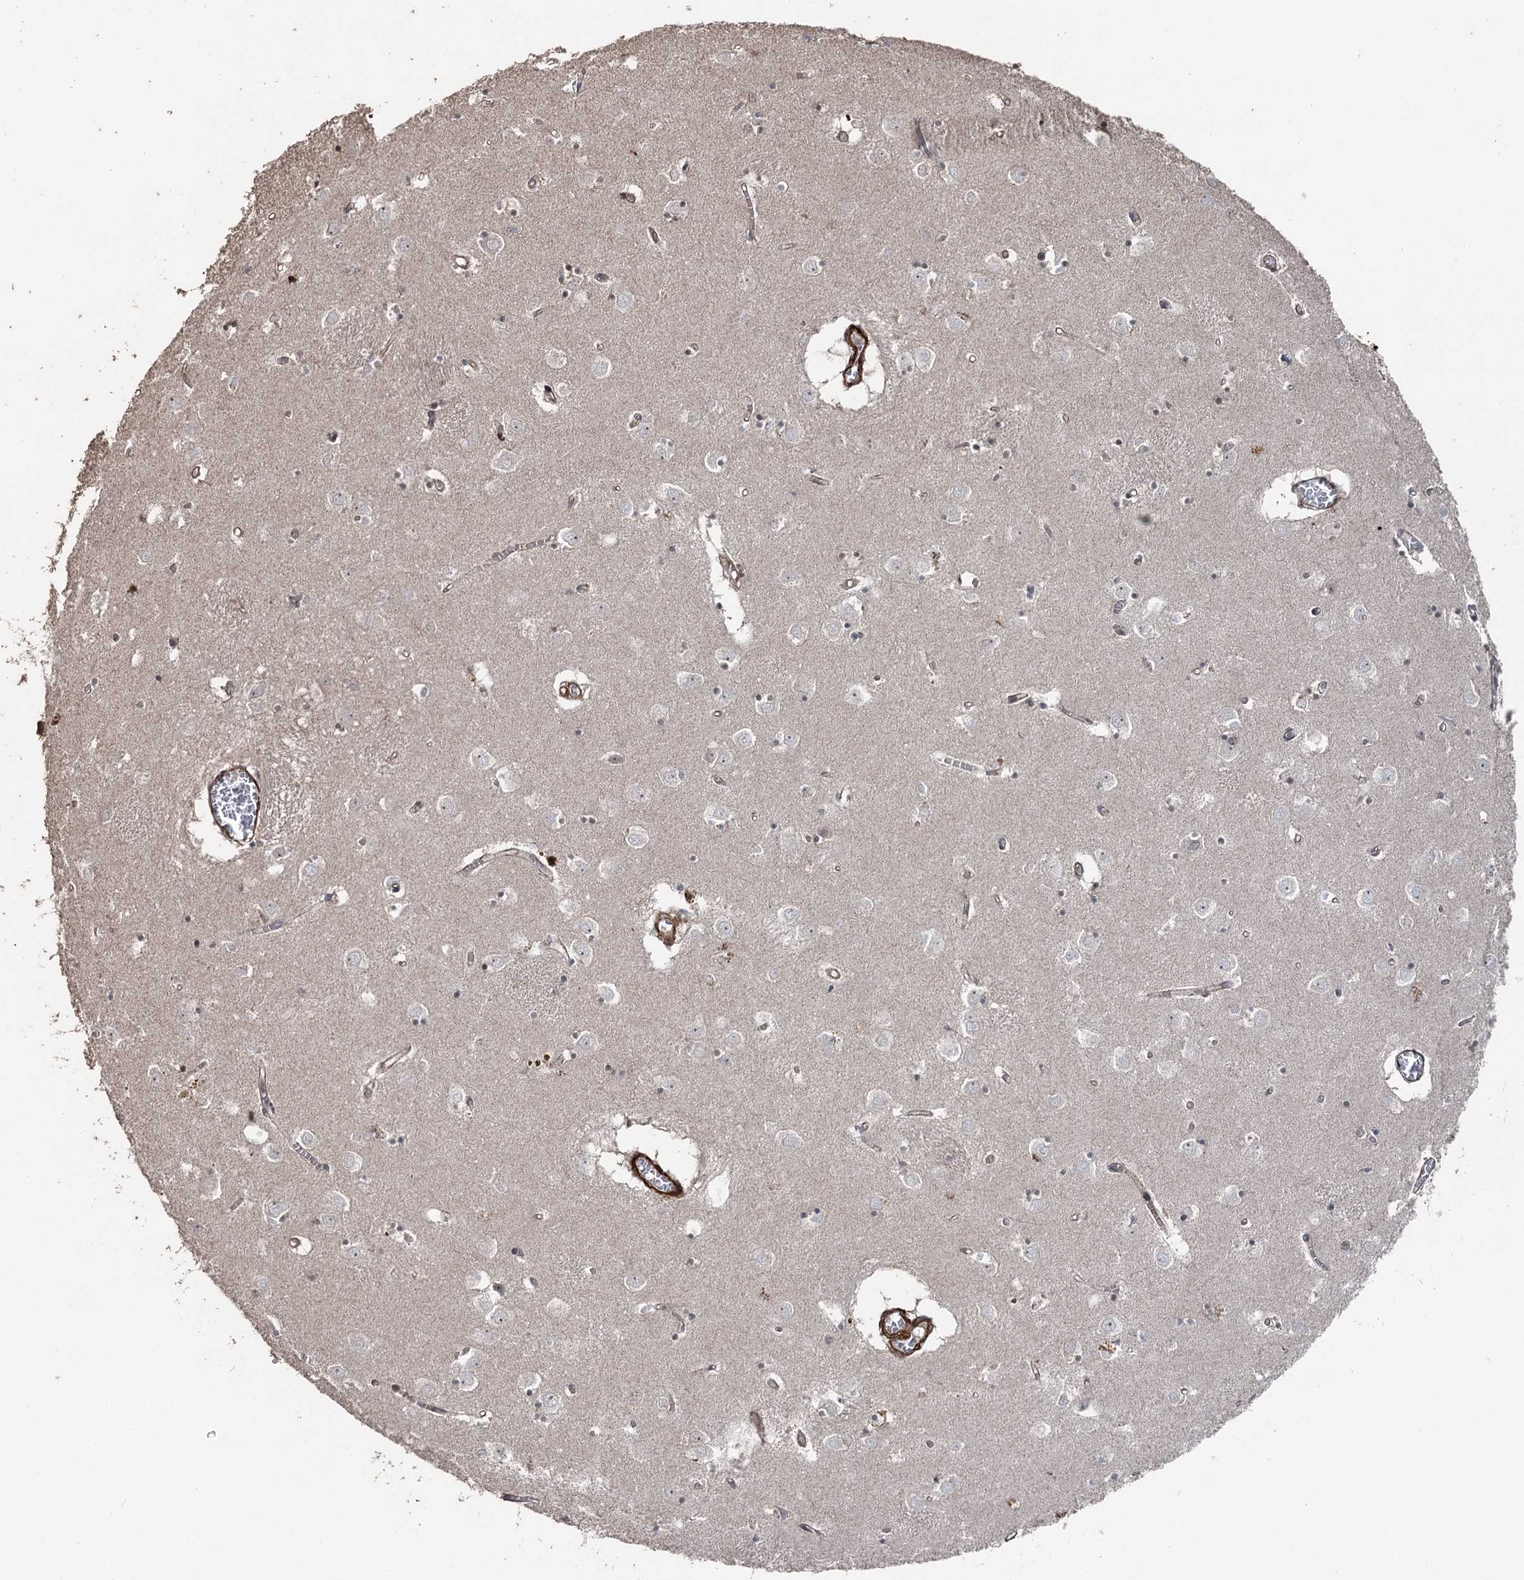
{"staining": {"intensity": "moderate", "quantity": "<25%", "location": "nuclear"}, "tissue": "caudate", "cell_type": "Glial cells", "image_type": "normal", "snomed": [{"axis": "morphology", "description": "Normal tissue, NOS"}, {"axis": "topography", "description": "Lateral ventricle wall"}], "caption": "Caudate stained with IHC reveals moderate nuclear expression in about <25% of glial cells.", "gene": "CCDC82", "patient": {"sex": "male", "age": 70}}